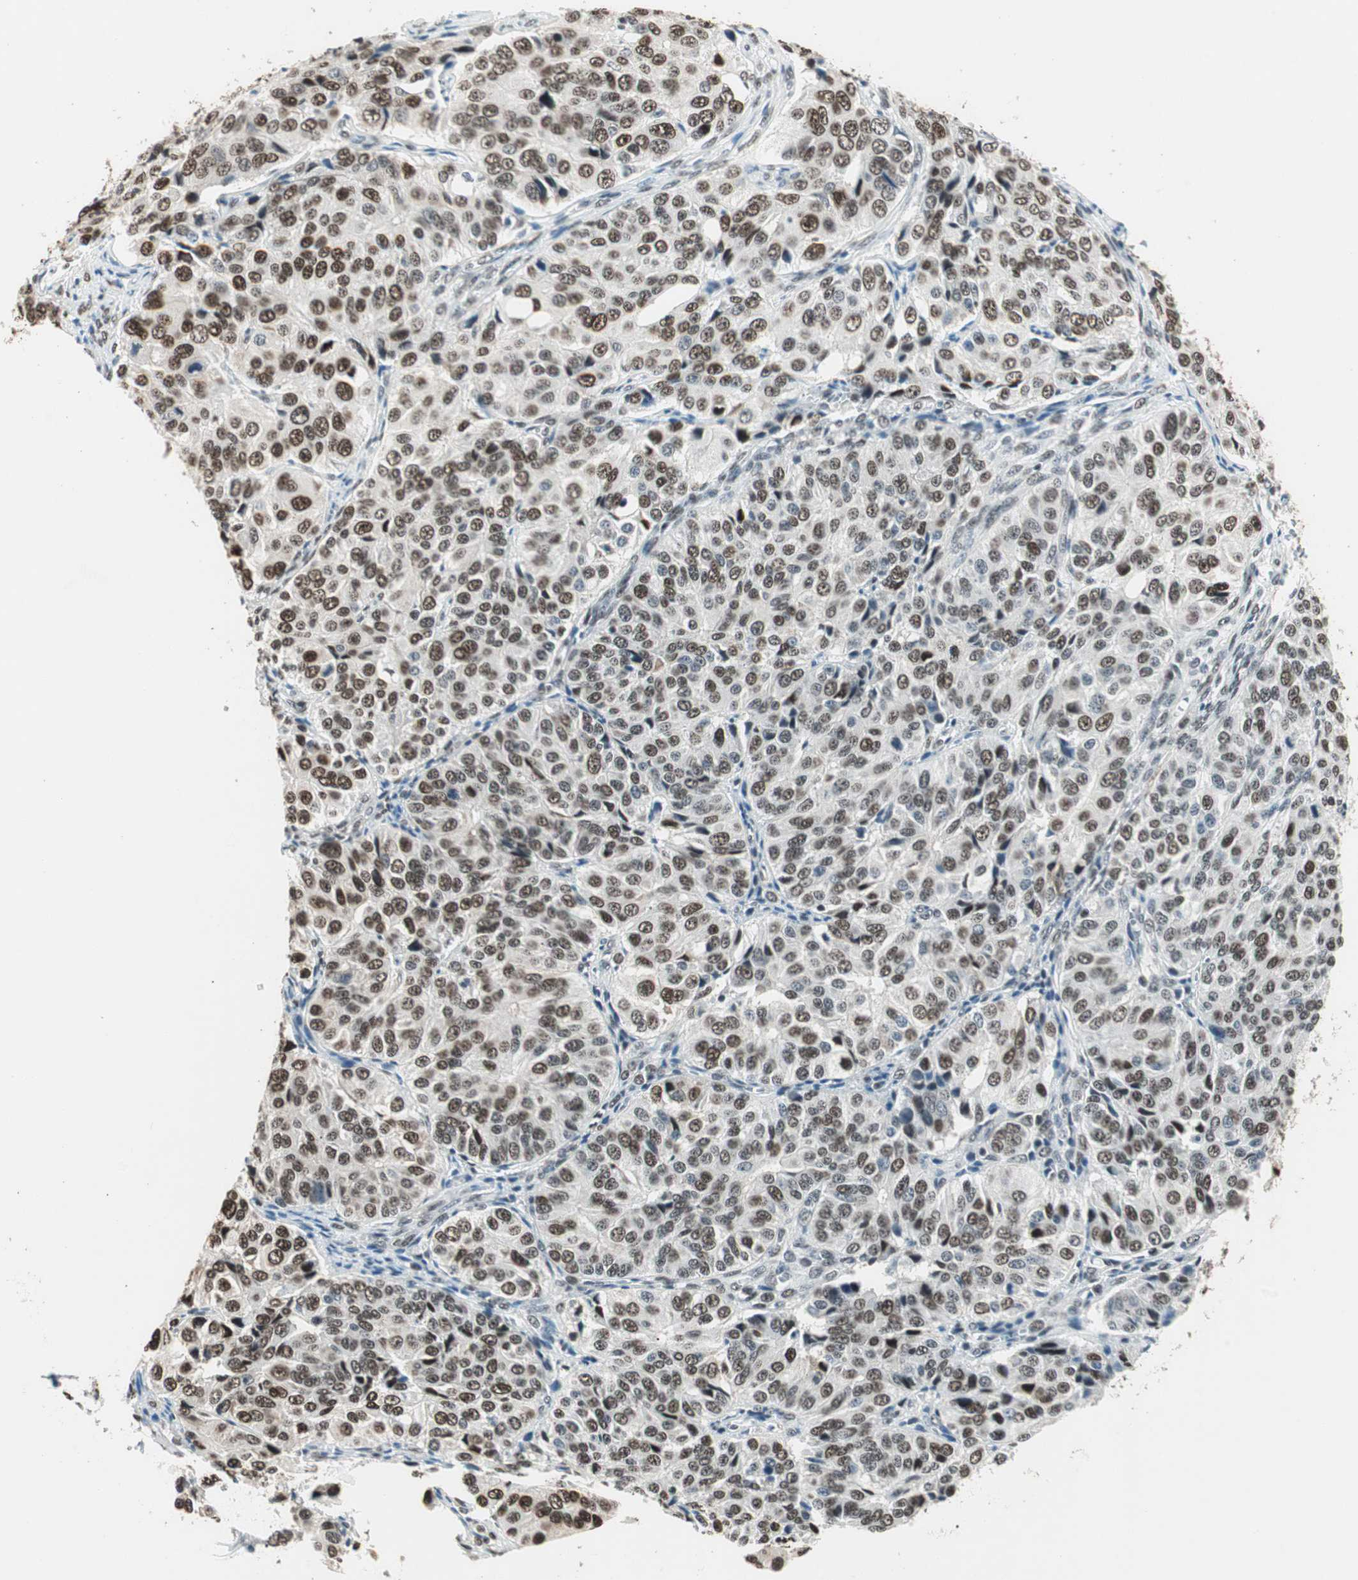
{"staining": {"intensity": "strong", "quantity": ">75%", "location": "nuclear"}, "tissue": "ovarian cancer", "cell_type": "Tumor cells", "image_type": "cancer", "snomed": [{"axis": "morphology", "description": "Carcinoma, endometroid"}, {"axis": "topography", "description": "Ovary"}], "caption": "DAB (3,3'-diaminobenzidine) immunohistochemical staining of human ovarian cancer (endometroid carcinoma) reveals strong nuclear protein expression in about >75% of tumor cells.", "gene": "ZBTB17", "patient": {"sex": "female", "age": 51}}